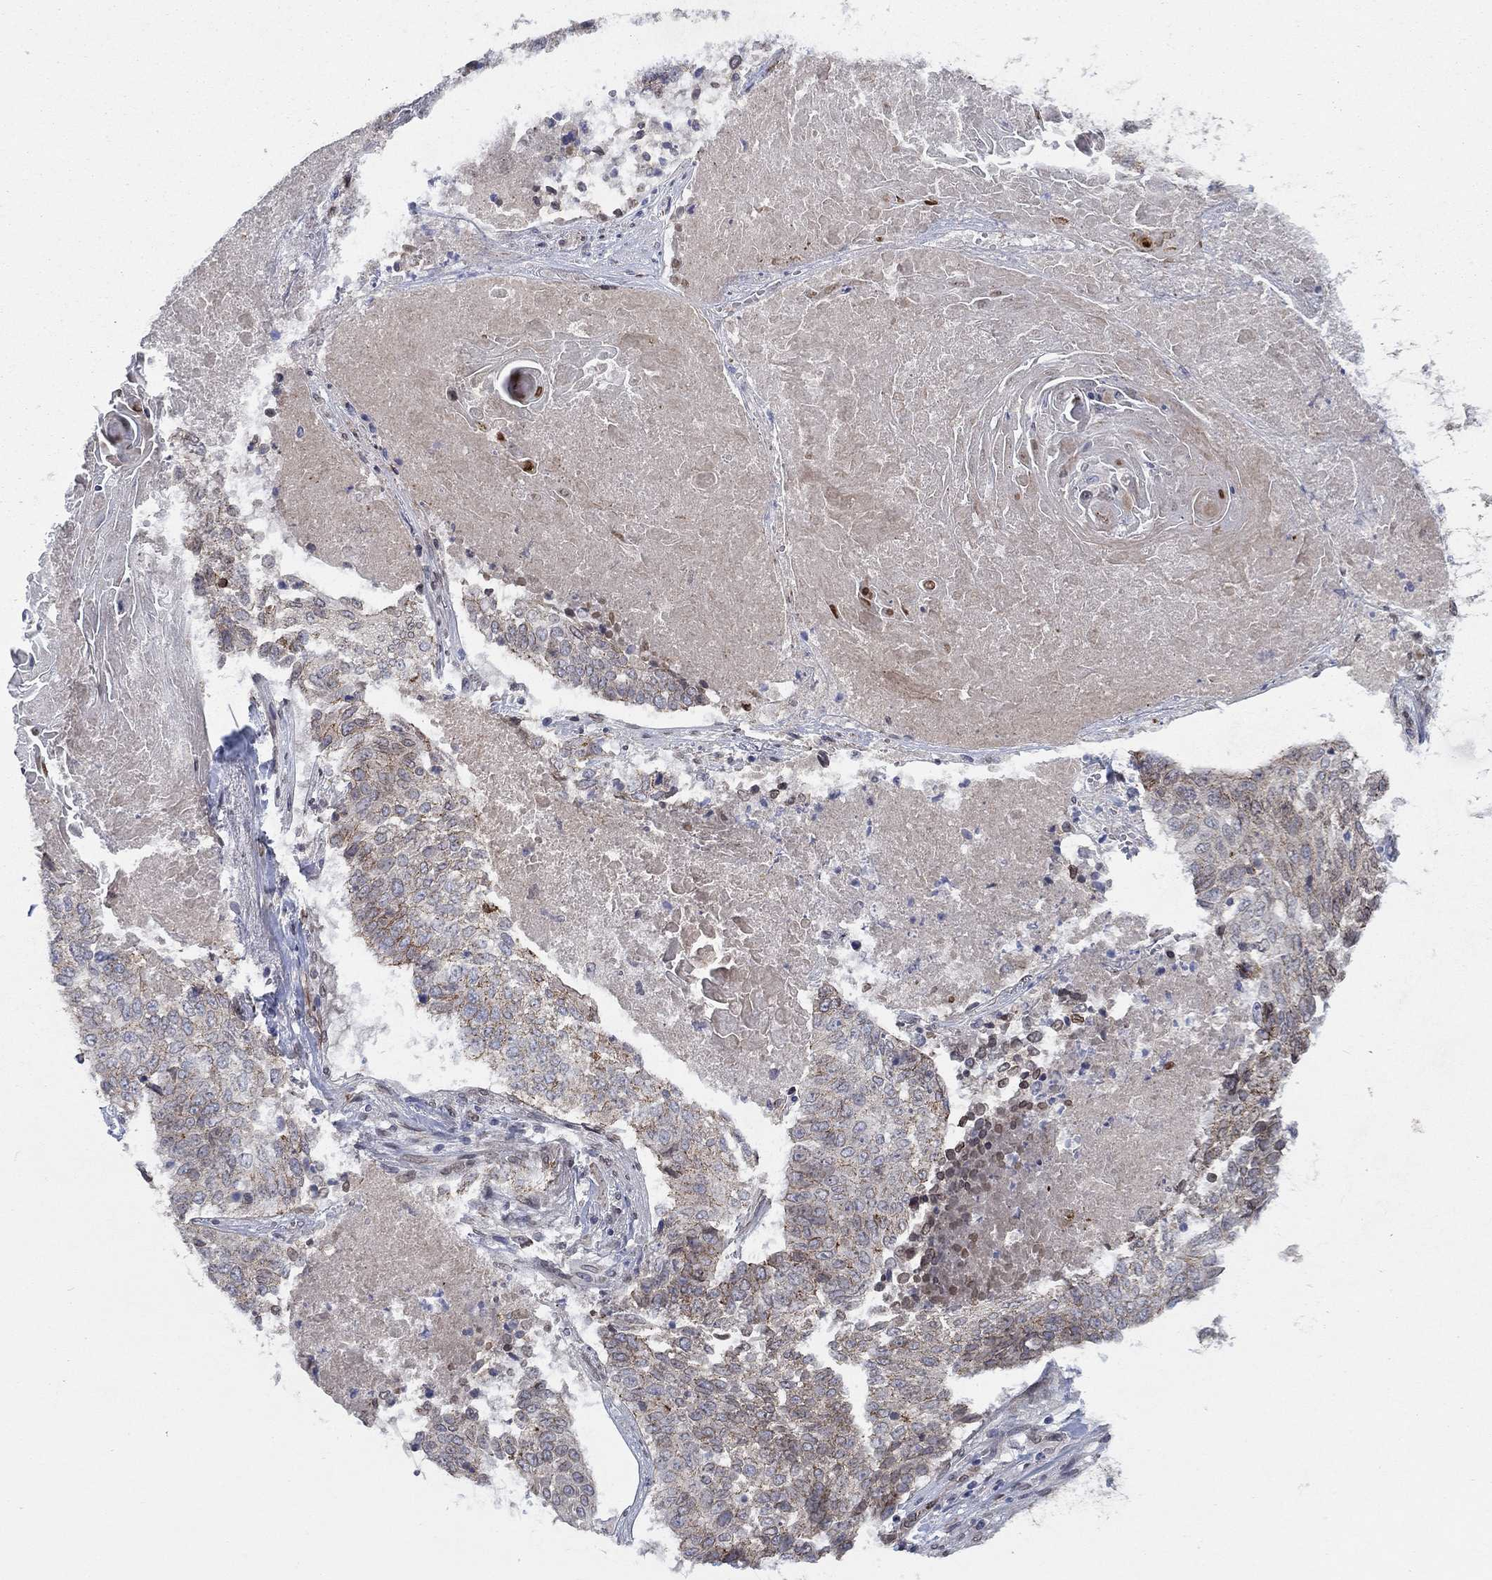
{"staining": {"intensity": "moderate", "quantity": "<25%", "location": "cytoplasmic/membranous"}, "tissue": "lung cancer", "cell_type": "Tumor cells", "image_type": "cancer", "snomed": [{"axis": "morphology", "description": "Squamous cell carcinoma, NOS"}, {"axis": "topography", "description": "Lung"}], "caption": "Immunohistochemistry of lung cancer (squamous cell carcinoma) demonstrates low levels of moderate cytoplasmic/membranous positivity in about <25% of tumor cells. (IHC, brightfield microscopy, high magnification).", "gene": "EMC9", "patient": {"sex": "male", "age": 64}}